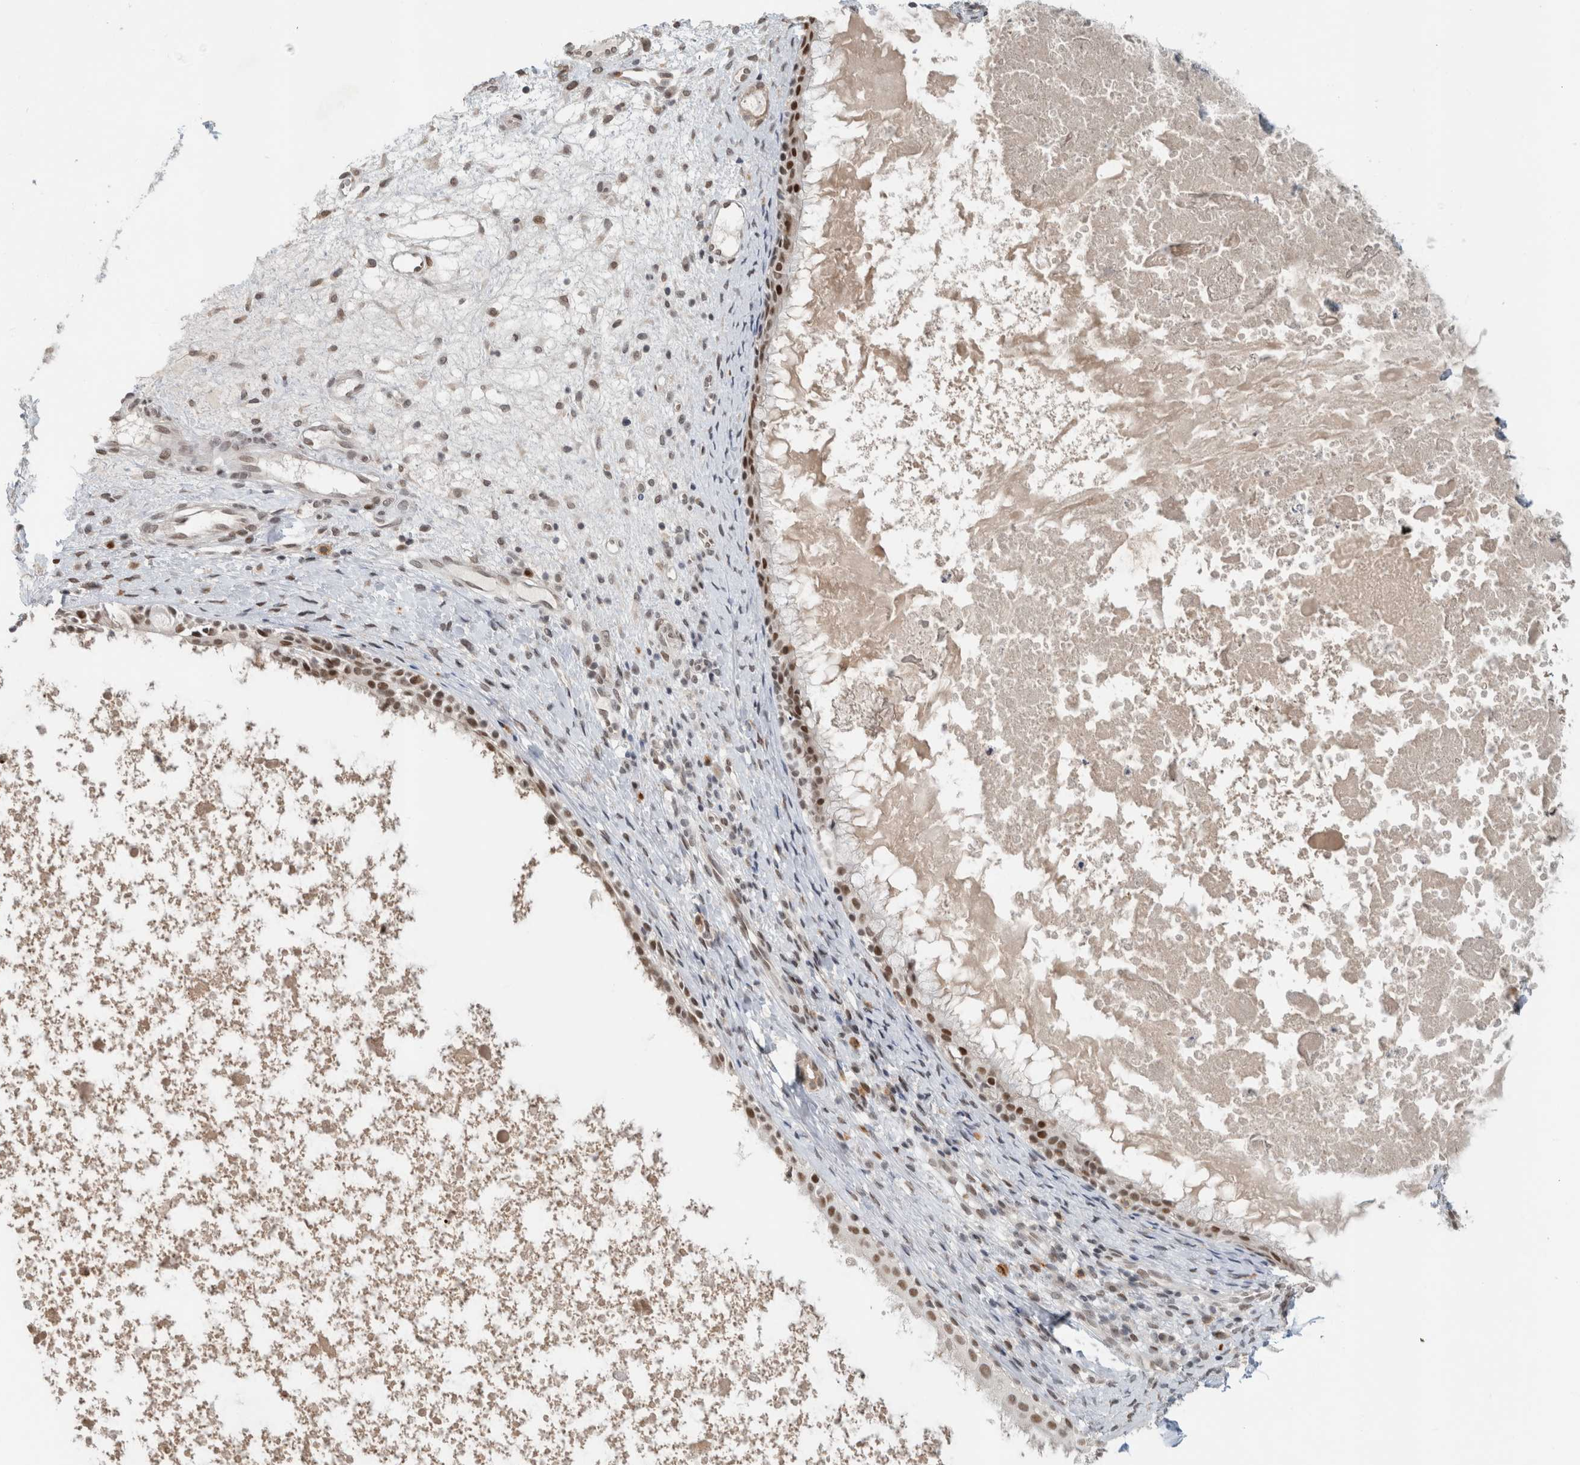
{"staining": {"intensity": "strong", "quantity": "25%-75%", "location": "nuclear"}, "tissue": "nasopharynx", "cell_type": "Respiratory epithelial cells", "image_type": "normal", "snomed": [{"axis": "morphology", "description": "Normal tissue, NOS"}, {"axis": "topography", "description": "Nasopharynx"}], "caption": "This is a histology image of immunohistochemistry staining of normal nasopharynx, which shows strong expression in the nuclear of respiratory epithelial cells.", "gene": "HNRNPR", "patient": {"sex": "male", "age": 22}}